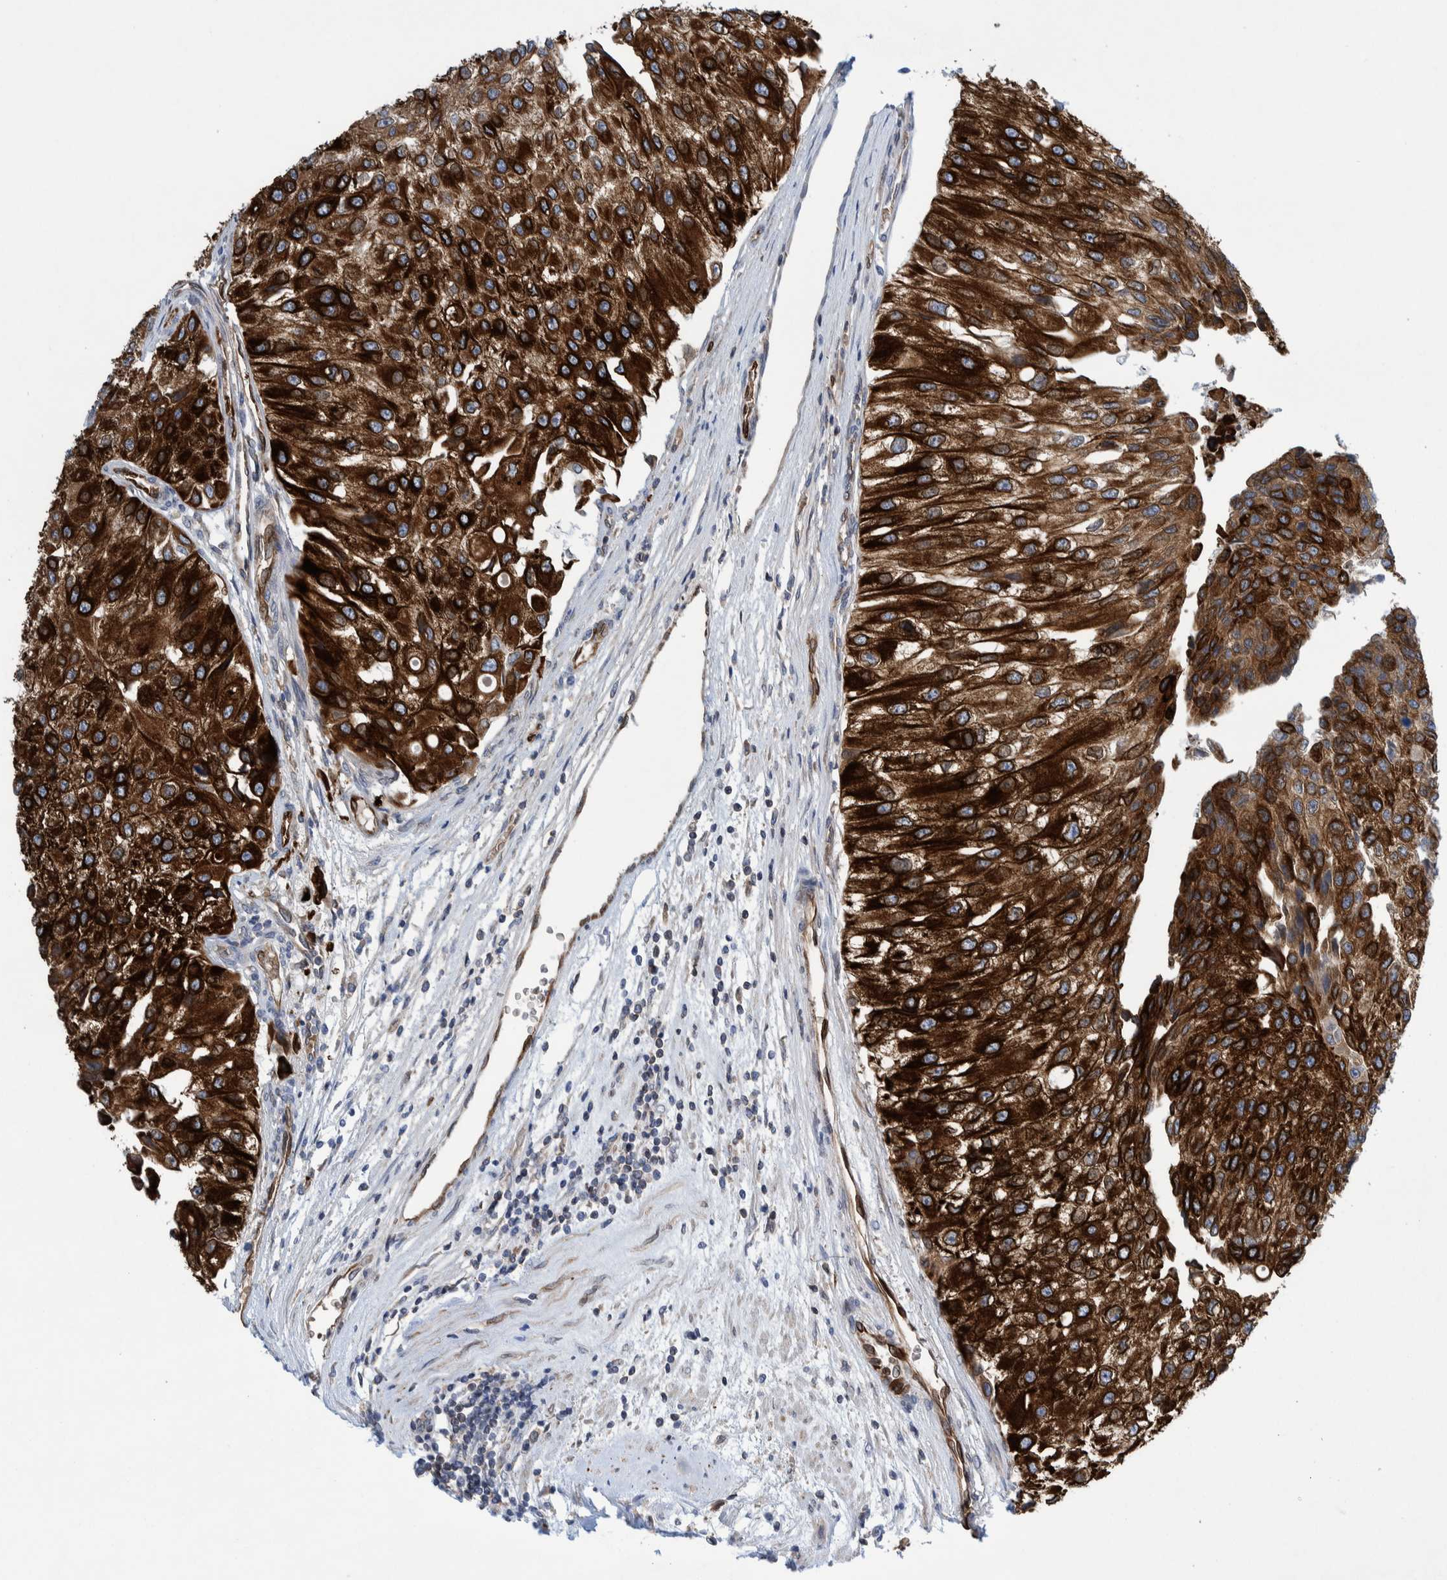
{"staining": {"intensity": "strong", "quantity": ">75%", "location": "cytoplasmic/membranous"}, "tissue": "urothelial cancer", "cell_type": "Tumor cells", "image_type": "cancer", "snomed": [{"axis": "morphology", "description": "Urothelial carcinoma, High grade"}, {"axis": "topography", "description": "Kidney"}, {"axis": "topography", "description": "Urinary bladder"}], "caption": "Immunohistochemical staining of urothelial carcinoma (high-grade) displays high levels of strong cytoplasmic/membranous protein positivity in about >75% of tumor cells.", "gene": "THEM6", "patient": {"sex": "male", "age": 77}}